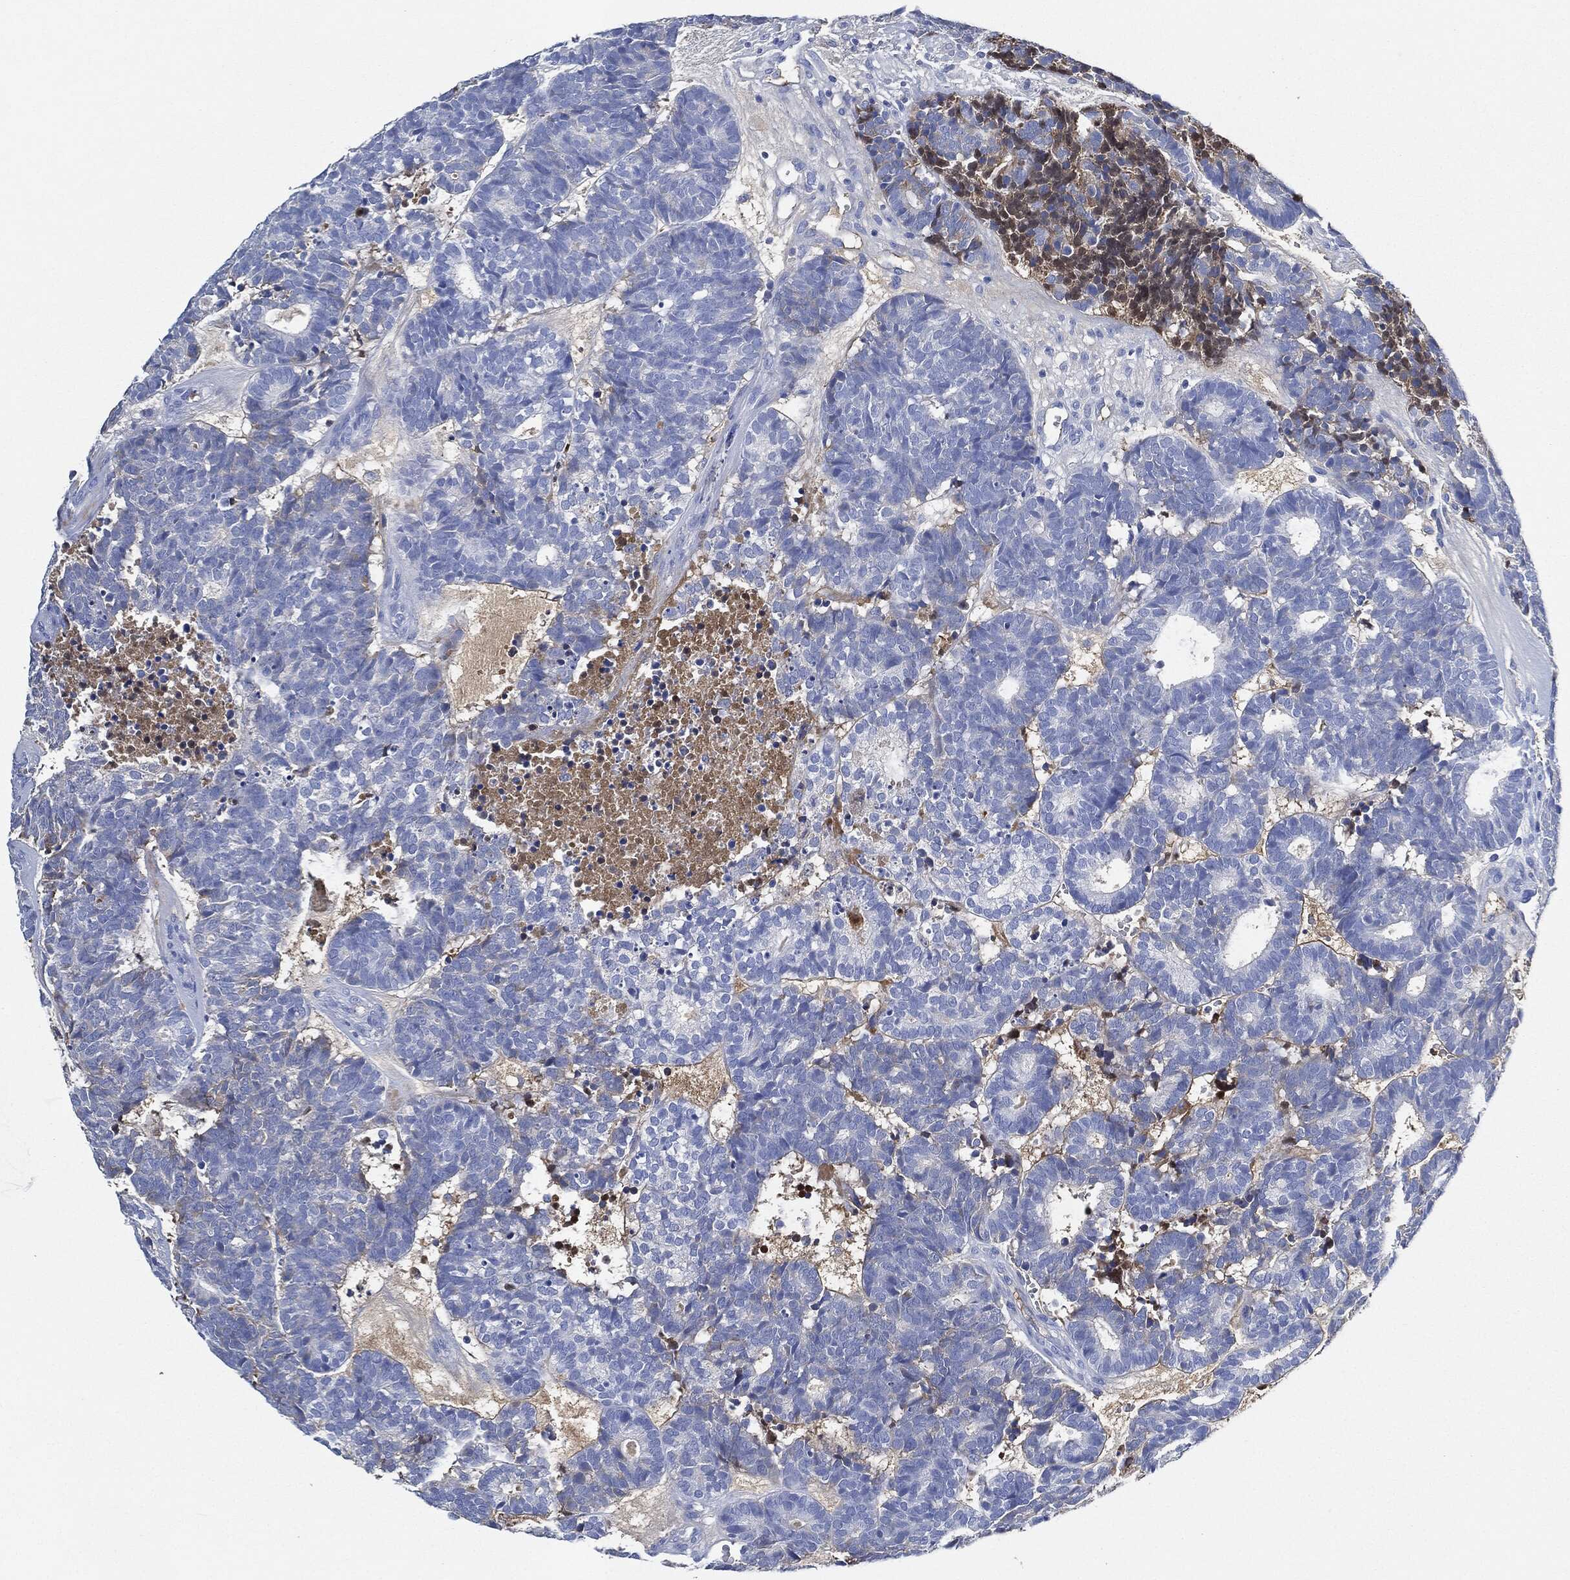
{"staining": {"intensity": "negative", "quantity": "none", "location": "none"}, "tissue": "head and neck cancer", "cell_type": "Tumor cells", "image_type": "cancer", "snomed": [{"axis": "morphology", "description": "Adenocarcinoma, NOS"}, {"axis": "topography", "description": "Head-Neck"}], "caption": "Immunohistochemistry of head and neck cancer (adenocarcinoma) exhibits no expression in tumor cells.", "gene": "IGLV6-57", "patient": {"sex": "female", "age": 81}}